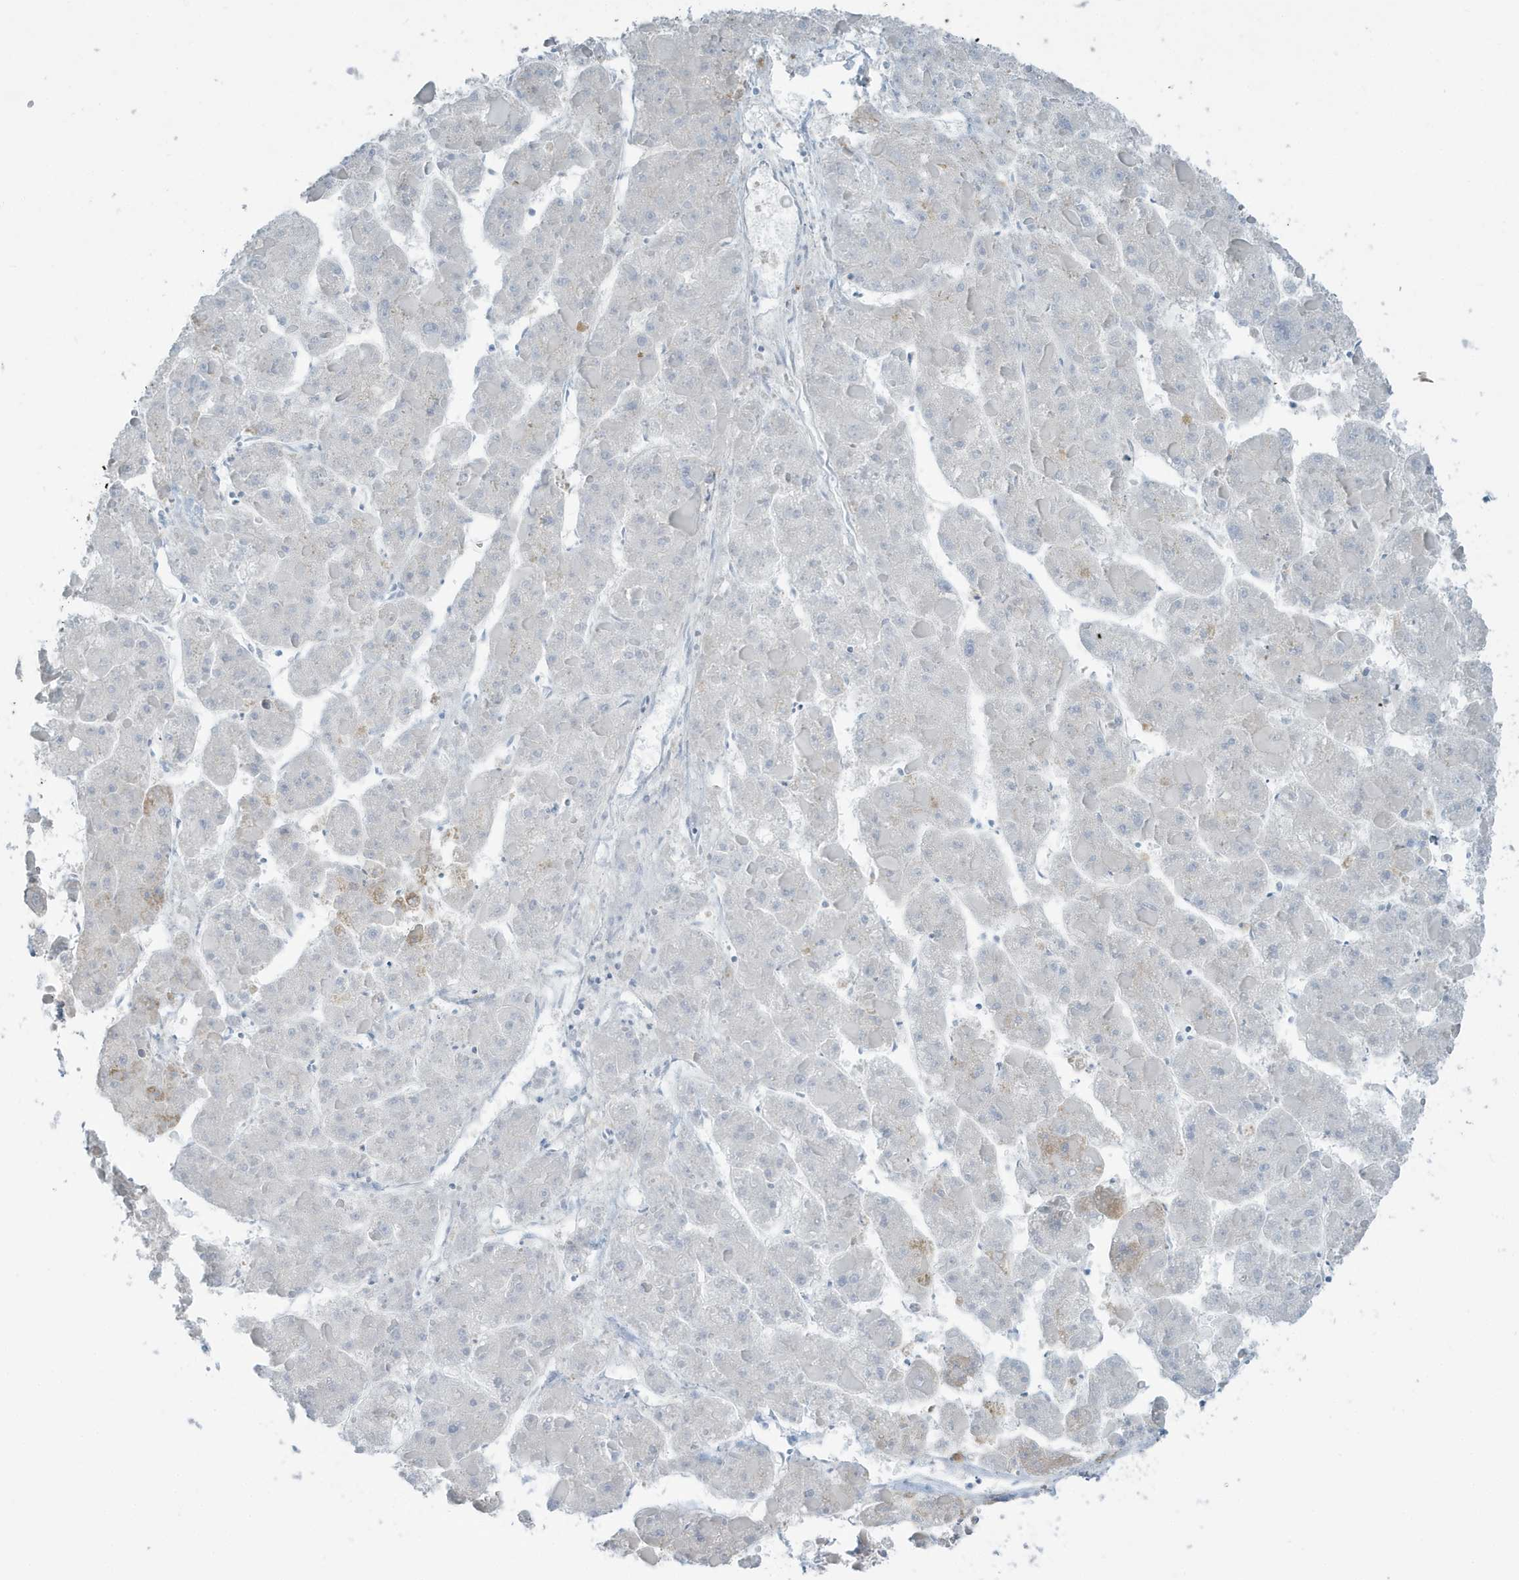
{"staining": {"intensity": "negative", "quantity": "none", "location": "none"}, "tissue": "liver cancer", "cell_type": "Tumor cells", "image_type": "cancer", "snomed": [{"axis": "morphology", "description": "Carcinoma, Hepatocellular, NOS"}, {"axis": "topography", "description": "Liver"}], "caption": "Tumor cells show no significant protein positivity in hepatocellular carcinoma (liver). Brightfield microscopy of immunohistochemistry (IHC) stained with DAB (3,3'-diaminobenzidine) (brown) and hematoxylin (blue), captured at high magnification.", "gene": "RAB11FIP3", "patient": {"sex": "female", "age": 73}}